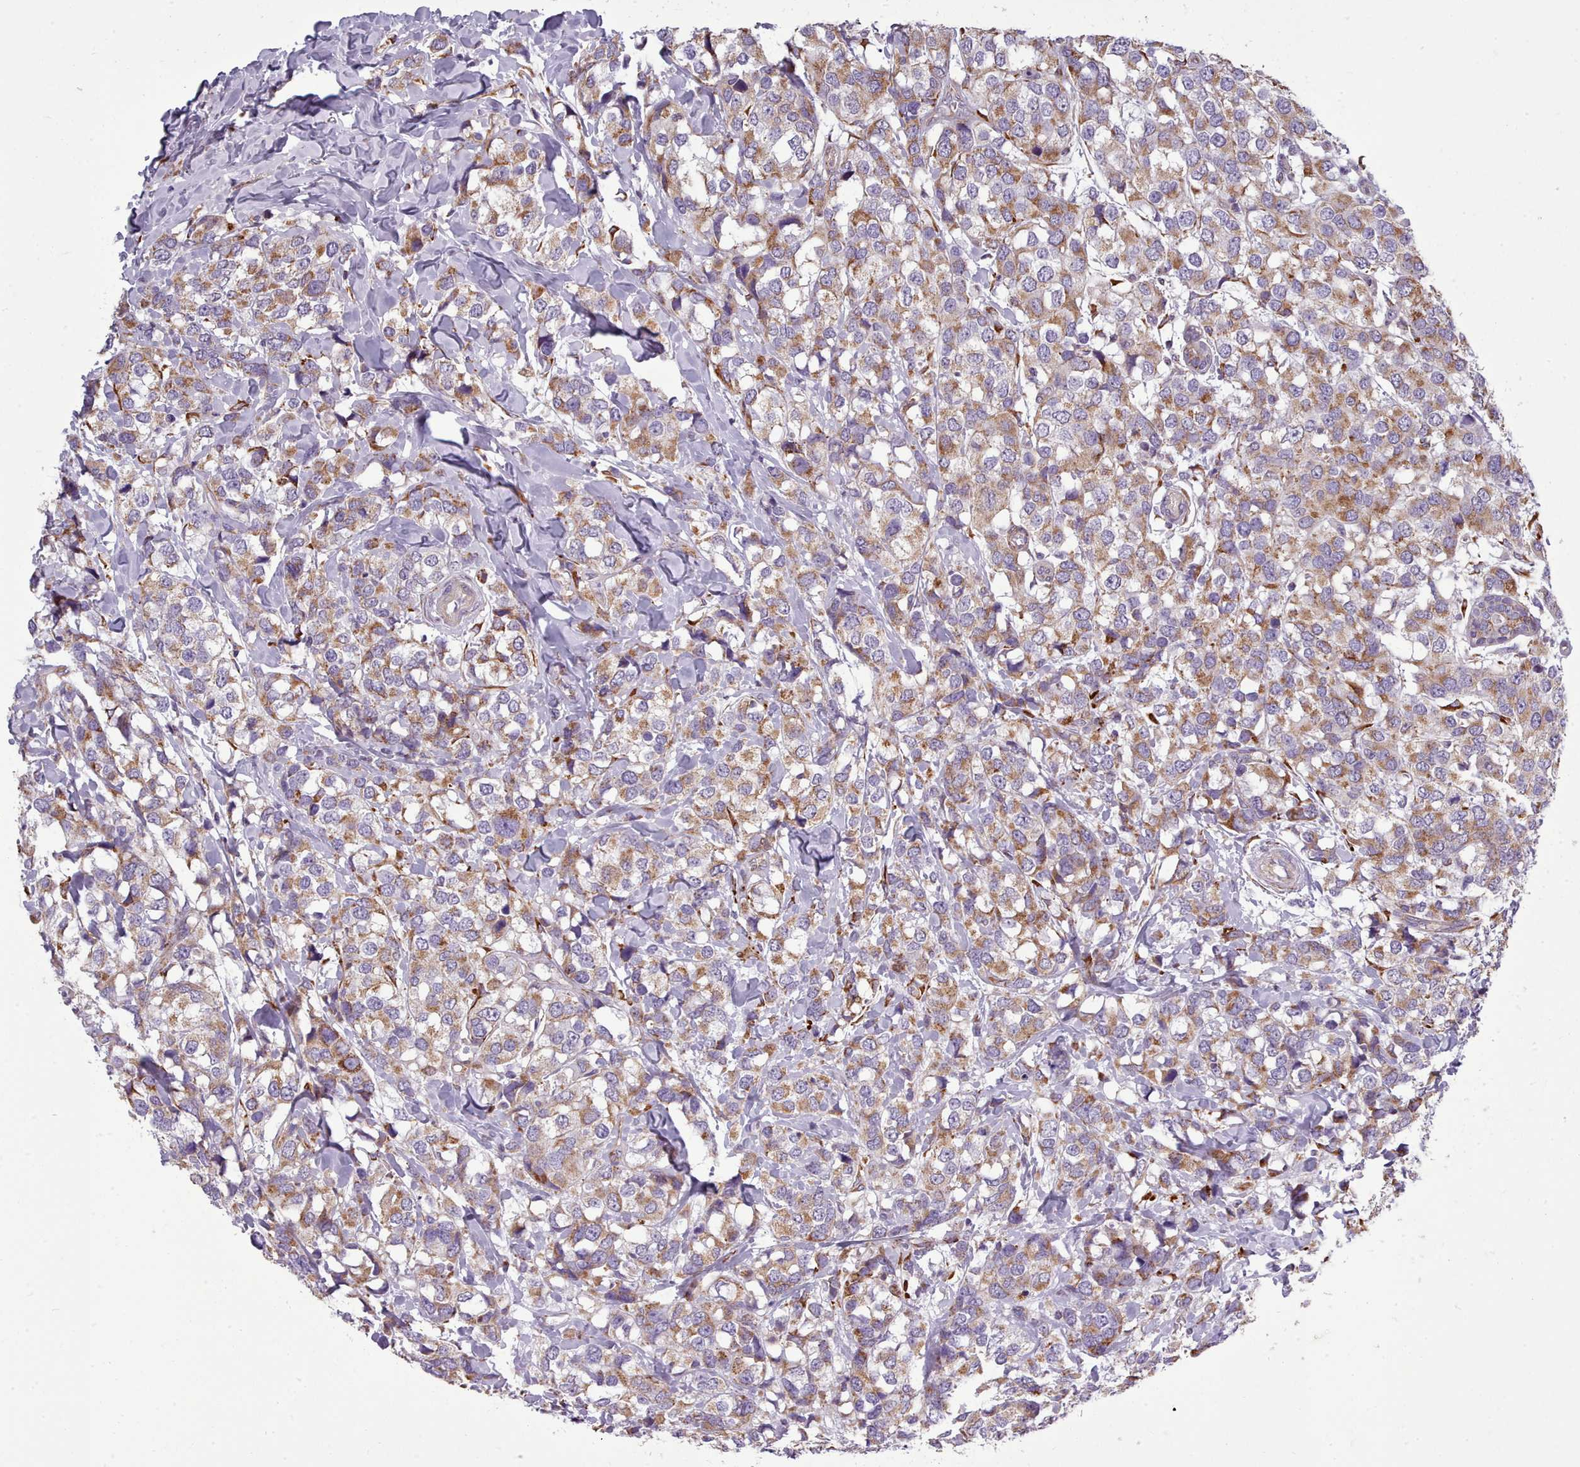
{"staining": {"intensity": "moderate", "quantity": ">75%", "location": "cytoplasmic/membranous"}, "tissue": "breast cancer", "cell_type": "Tumor cells", "image_type": "cancer", "snomed": [{"axis": "morphology", "description": "Lobular carcinoma"}, {"axis": "topography", "description": "Breast"}], "caption": "Immunohistochemistry (IHC) image of human lobular carcinoma (breast) stained for a protein (brown), which reveals medium levels of moderate cytoplasmic/membranous positivity in about >75% of tumor cells.", "gene": "FKBP10", "patient": {"sex": "female", "age": 59}}